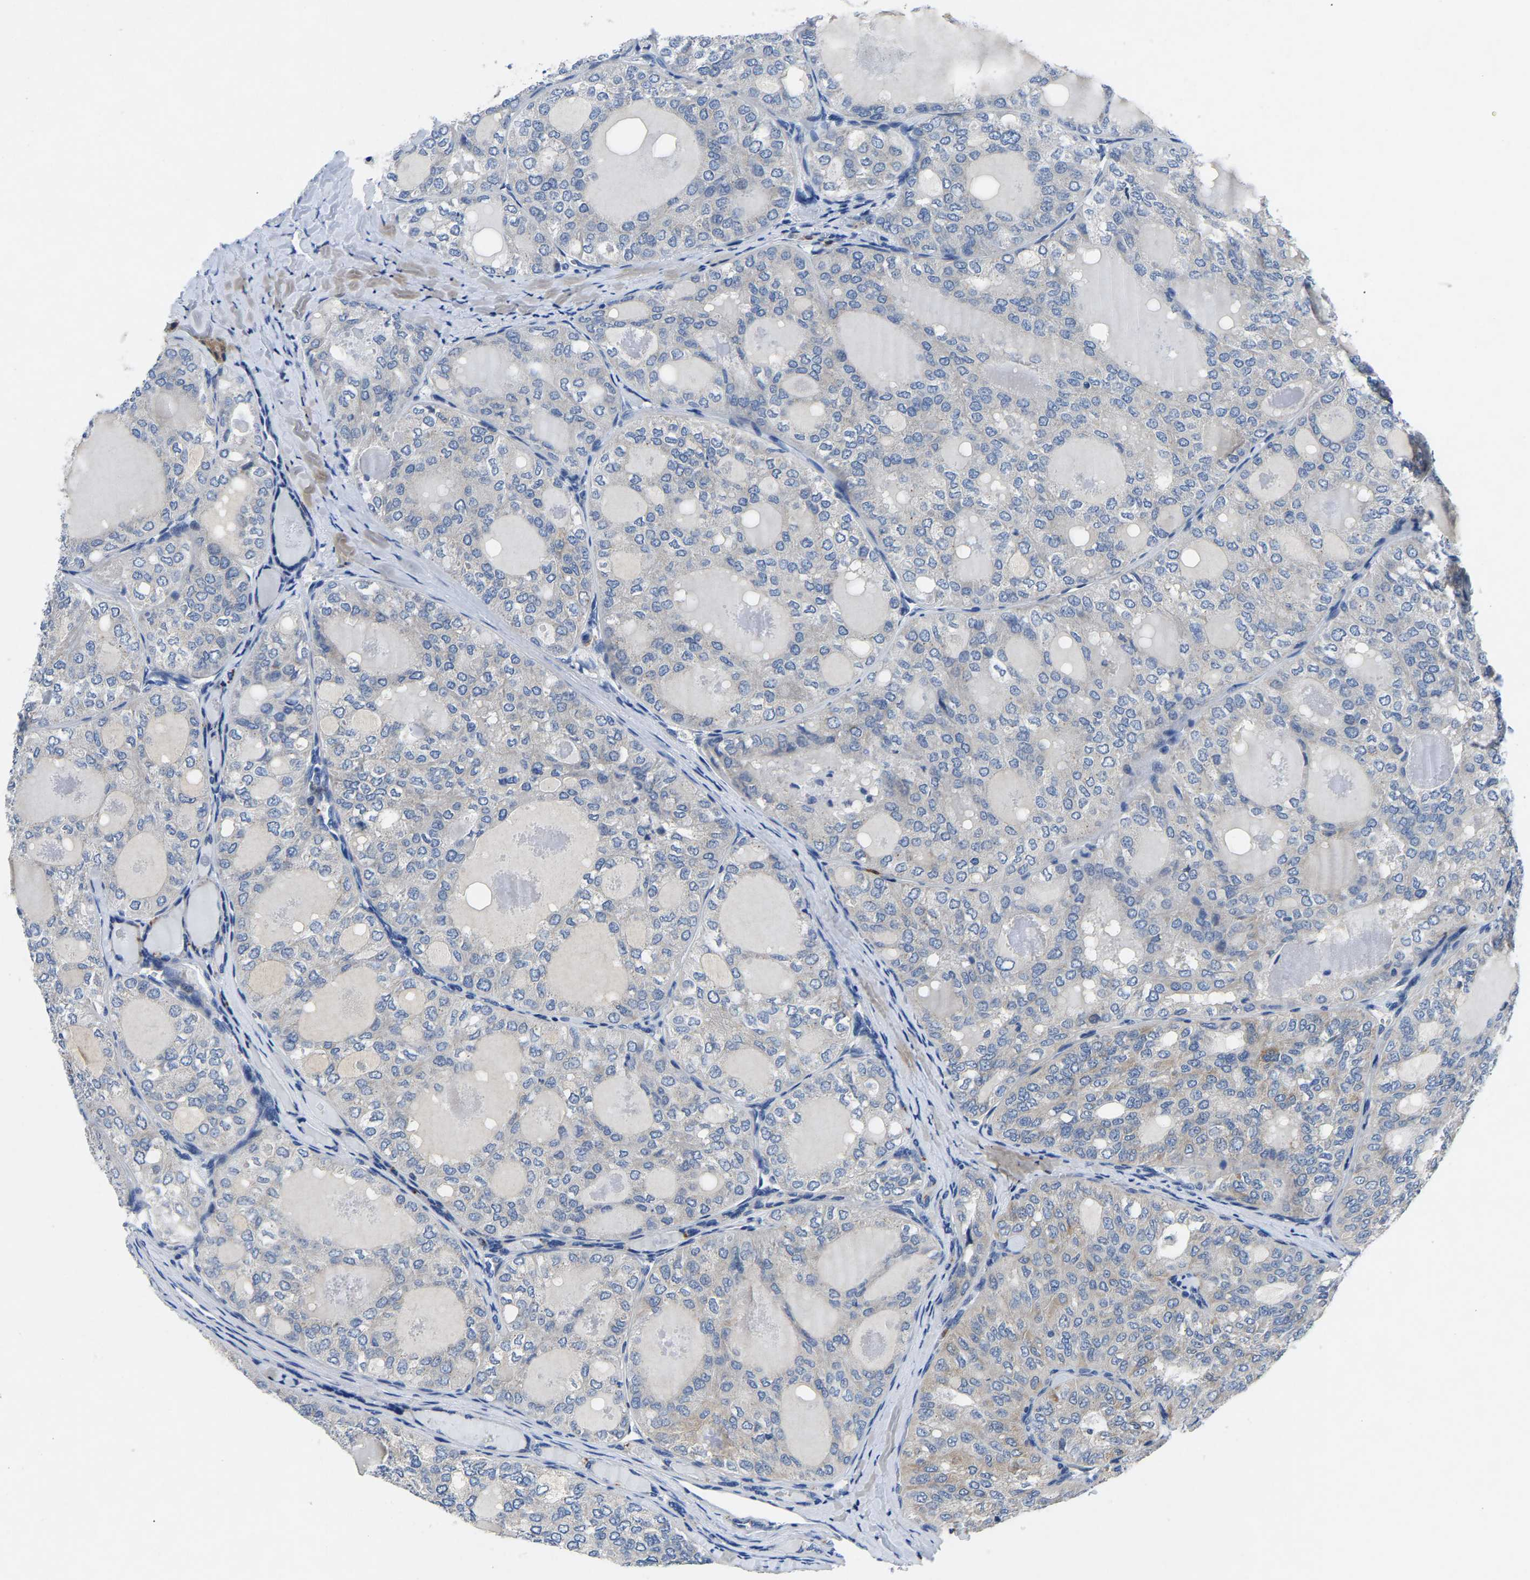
{"staining": {"intensity": "negative", "quantity": "none", "location": "none"}, "tissue": "thyroid cancer", "cell_type": "Tumor cells", "image_type": "cancer", "snomed": [{"axis": "morphology", "description": "Follicular adenoma carcinoma, NOS"}, {"axis": "topography", "description": "Thyroid gland"}], "caption": "IHC histopathology image of thyroid cancer (follicular adenoma carcinoma) stained for a protein (brown), which reveals no positivity in tumor cells.", "gene": "TOR1B", "patient": {"sex": "male", "age": 75}}